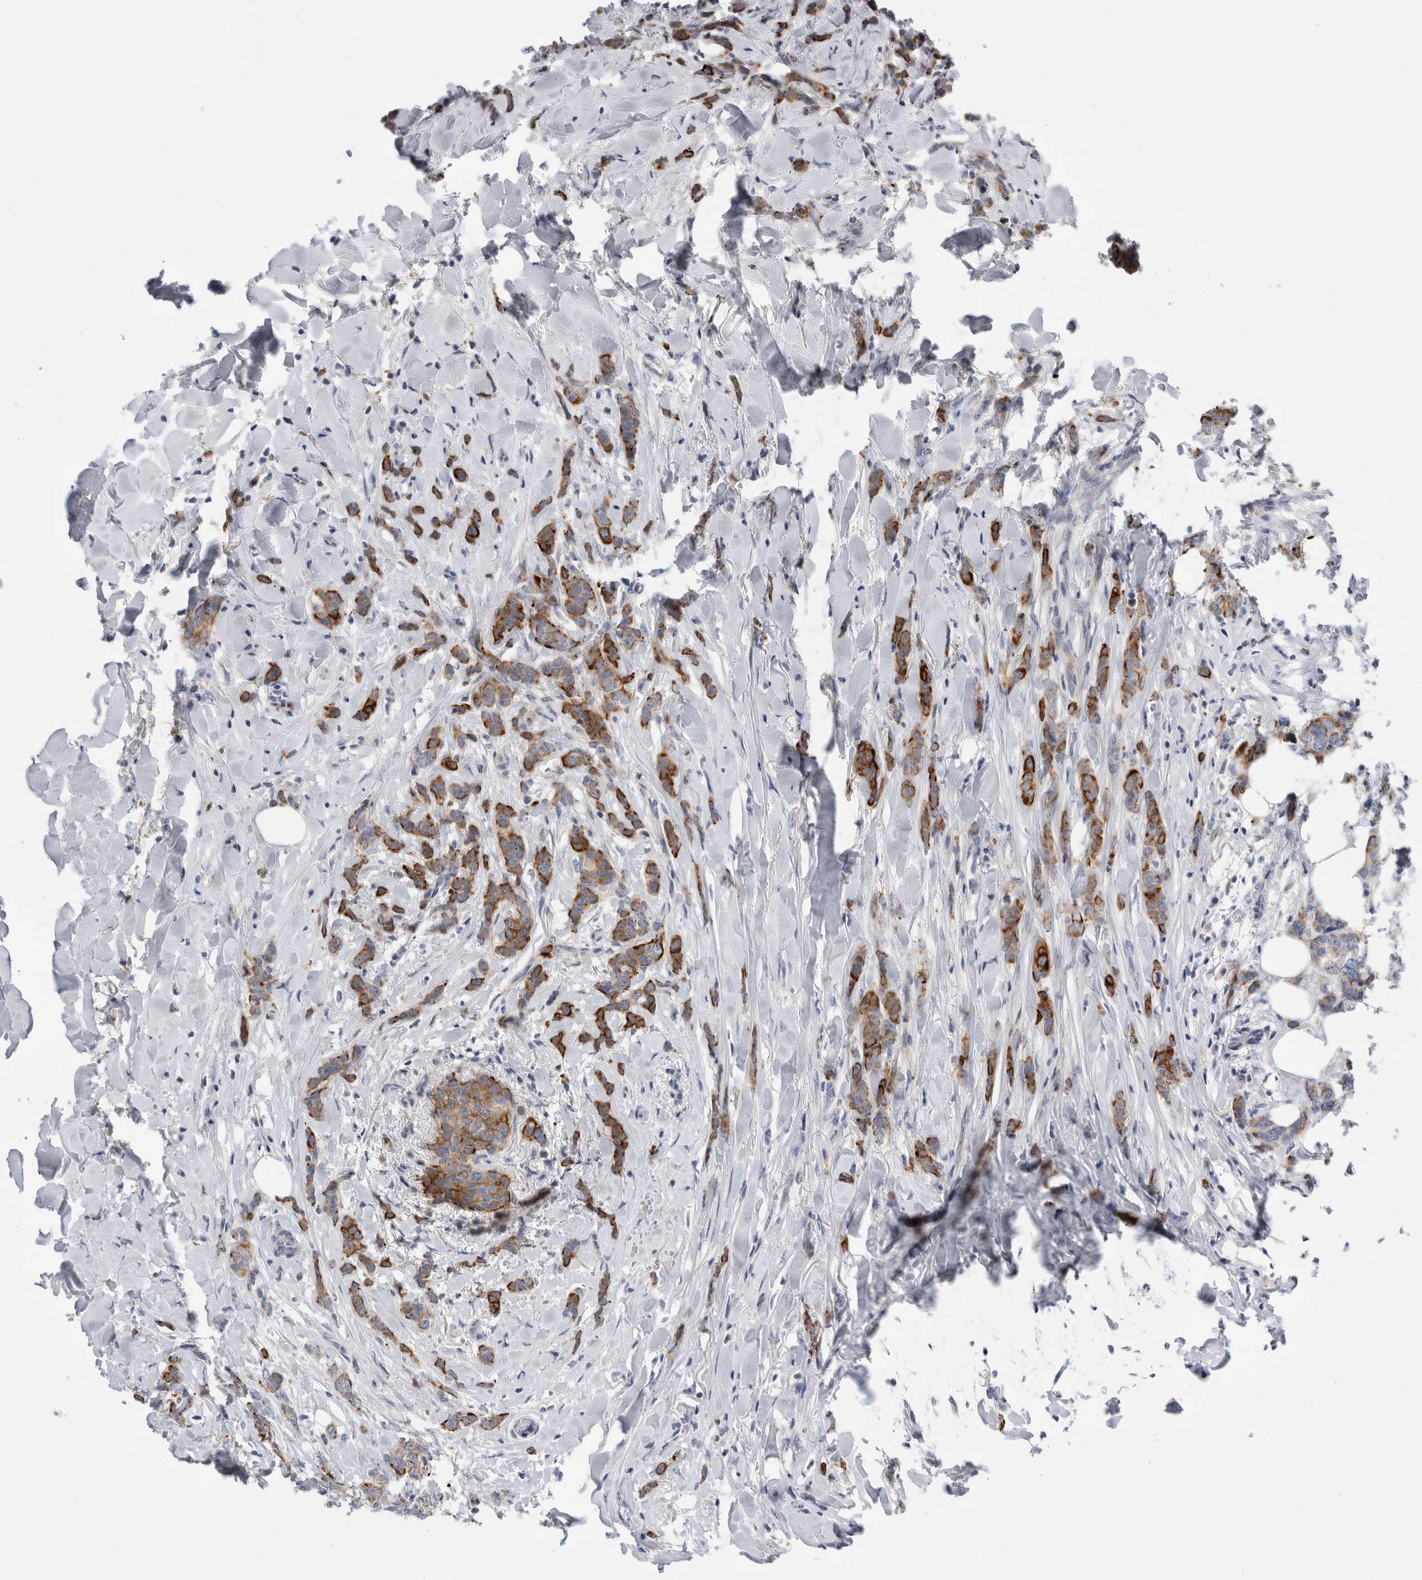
{"staining": {"intensity": "strong", "quantity": "25%-75%", "location": "cytoplasmic/membranous"}, "tissue": "breast cancer", "cell_type": "Tumor cells", "image_type": "cancer", "snomed": [{"axis": "morphology", "description": "Lobular carcinoma"}, {"axis": "topography", "description": "Skin"}, {"axis": "topography", "description": "Breast"}], "caption": "There is high levels of strong cytoplasmic/membranous positivity in tumor cells of breast cancer (lobular carcinoma), as demonstrated by immunohistochemical staining (brown color).", "gene": "SLC20A2", "patient": {"sex": "female", "age": 46}}